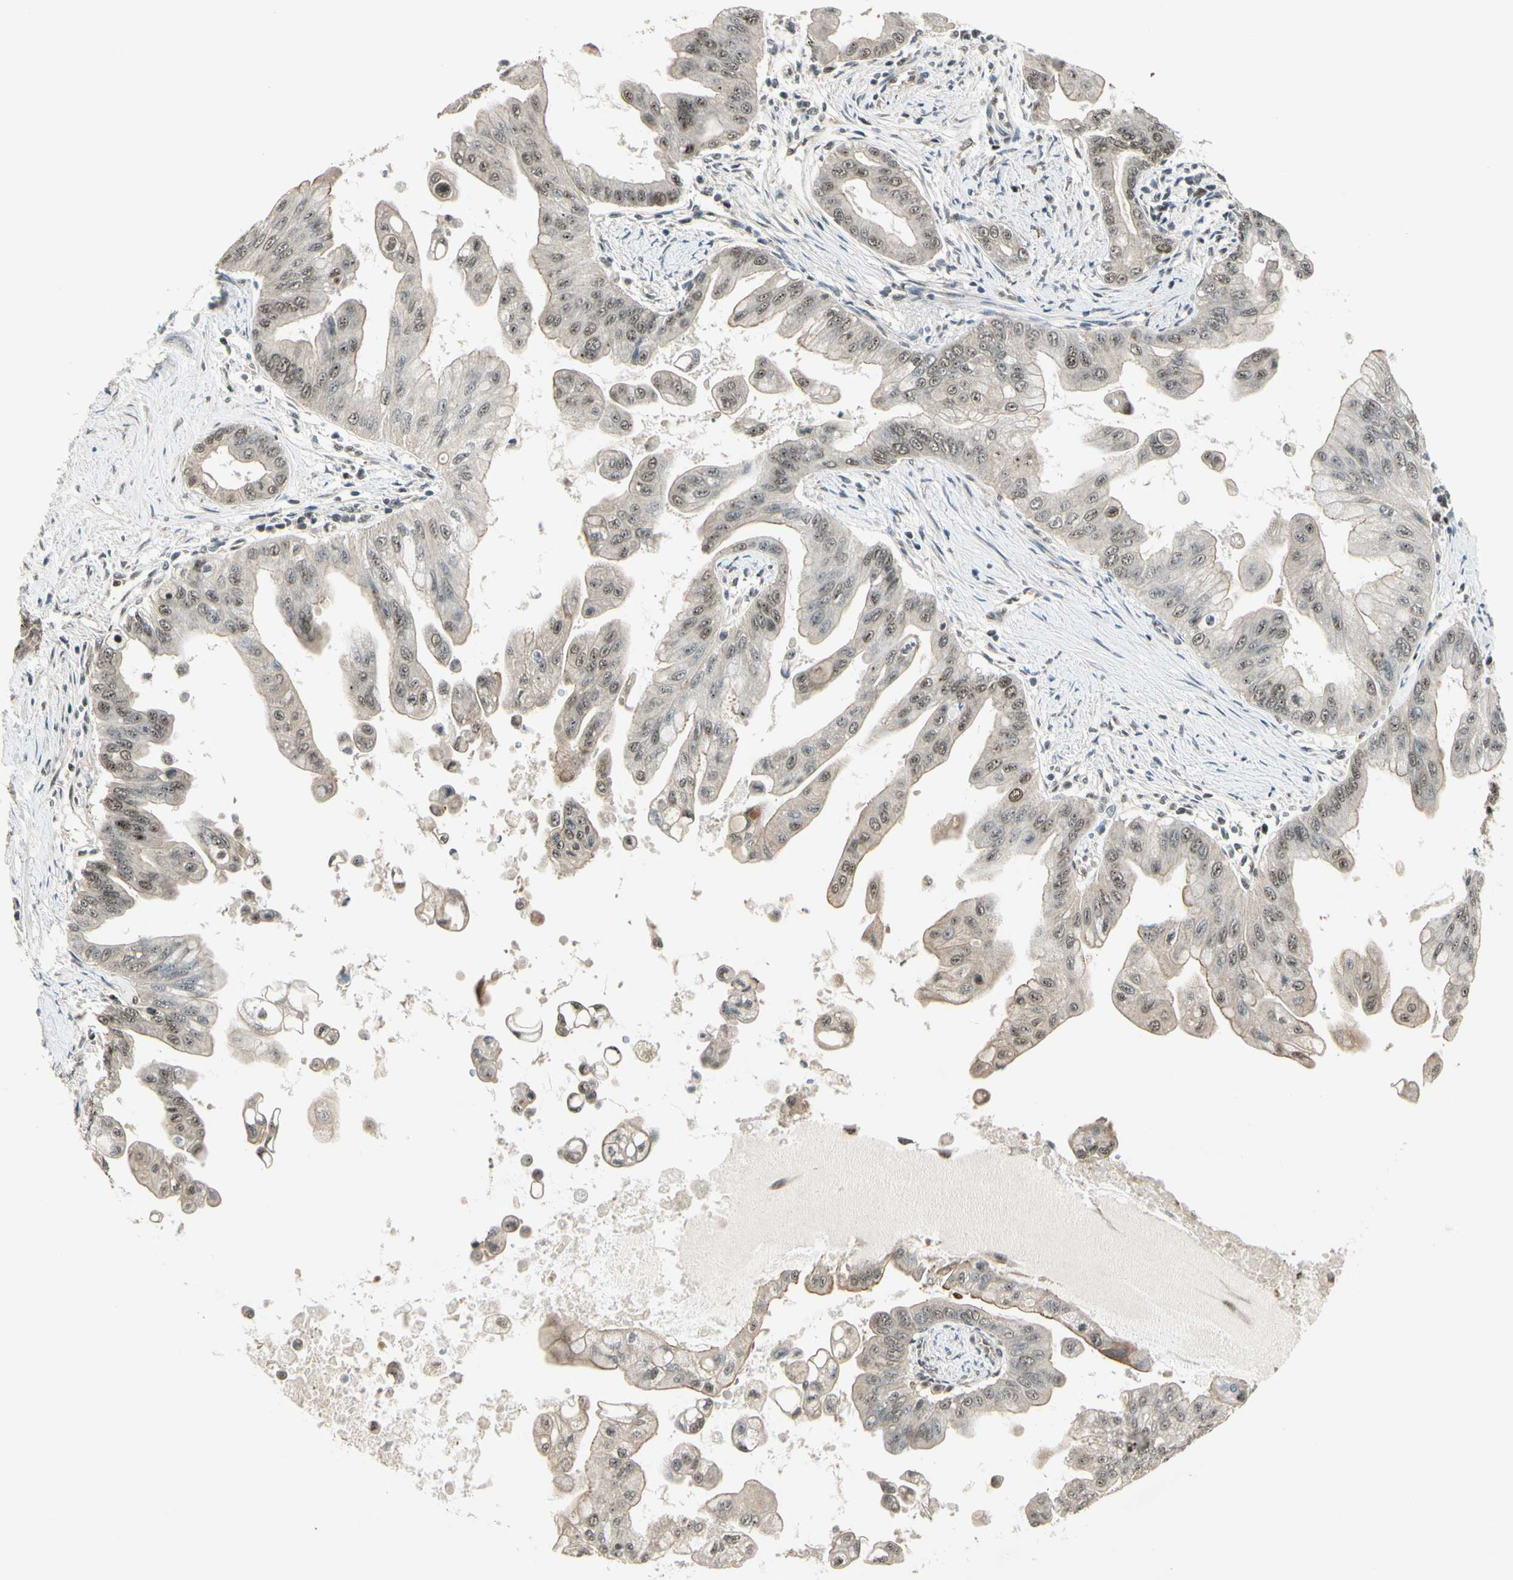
{"staining": {"intensity": "weak", "quantity": ">75%", "location": "cytoplasmic/membranous,nuclear"}, "tissue": "pancreatic cancer", "cell_type": "Tumor cells", "image_type": "cancer", "snomed": [{"axis": "morphology", "description": "Adenocarcinoma, NOS"}, {"axis": "topography", "description": "Pancreas"}], "caption": "Tumor cells display low levels of weak cytoplasmic/membranous and nuclear positivity in approximately >75% of cells in human pancreatic cancer.", "gene": "MCPH1", "patient": {"sex": "female", "age": 75}}